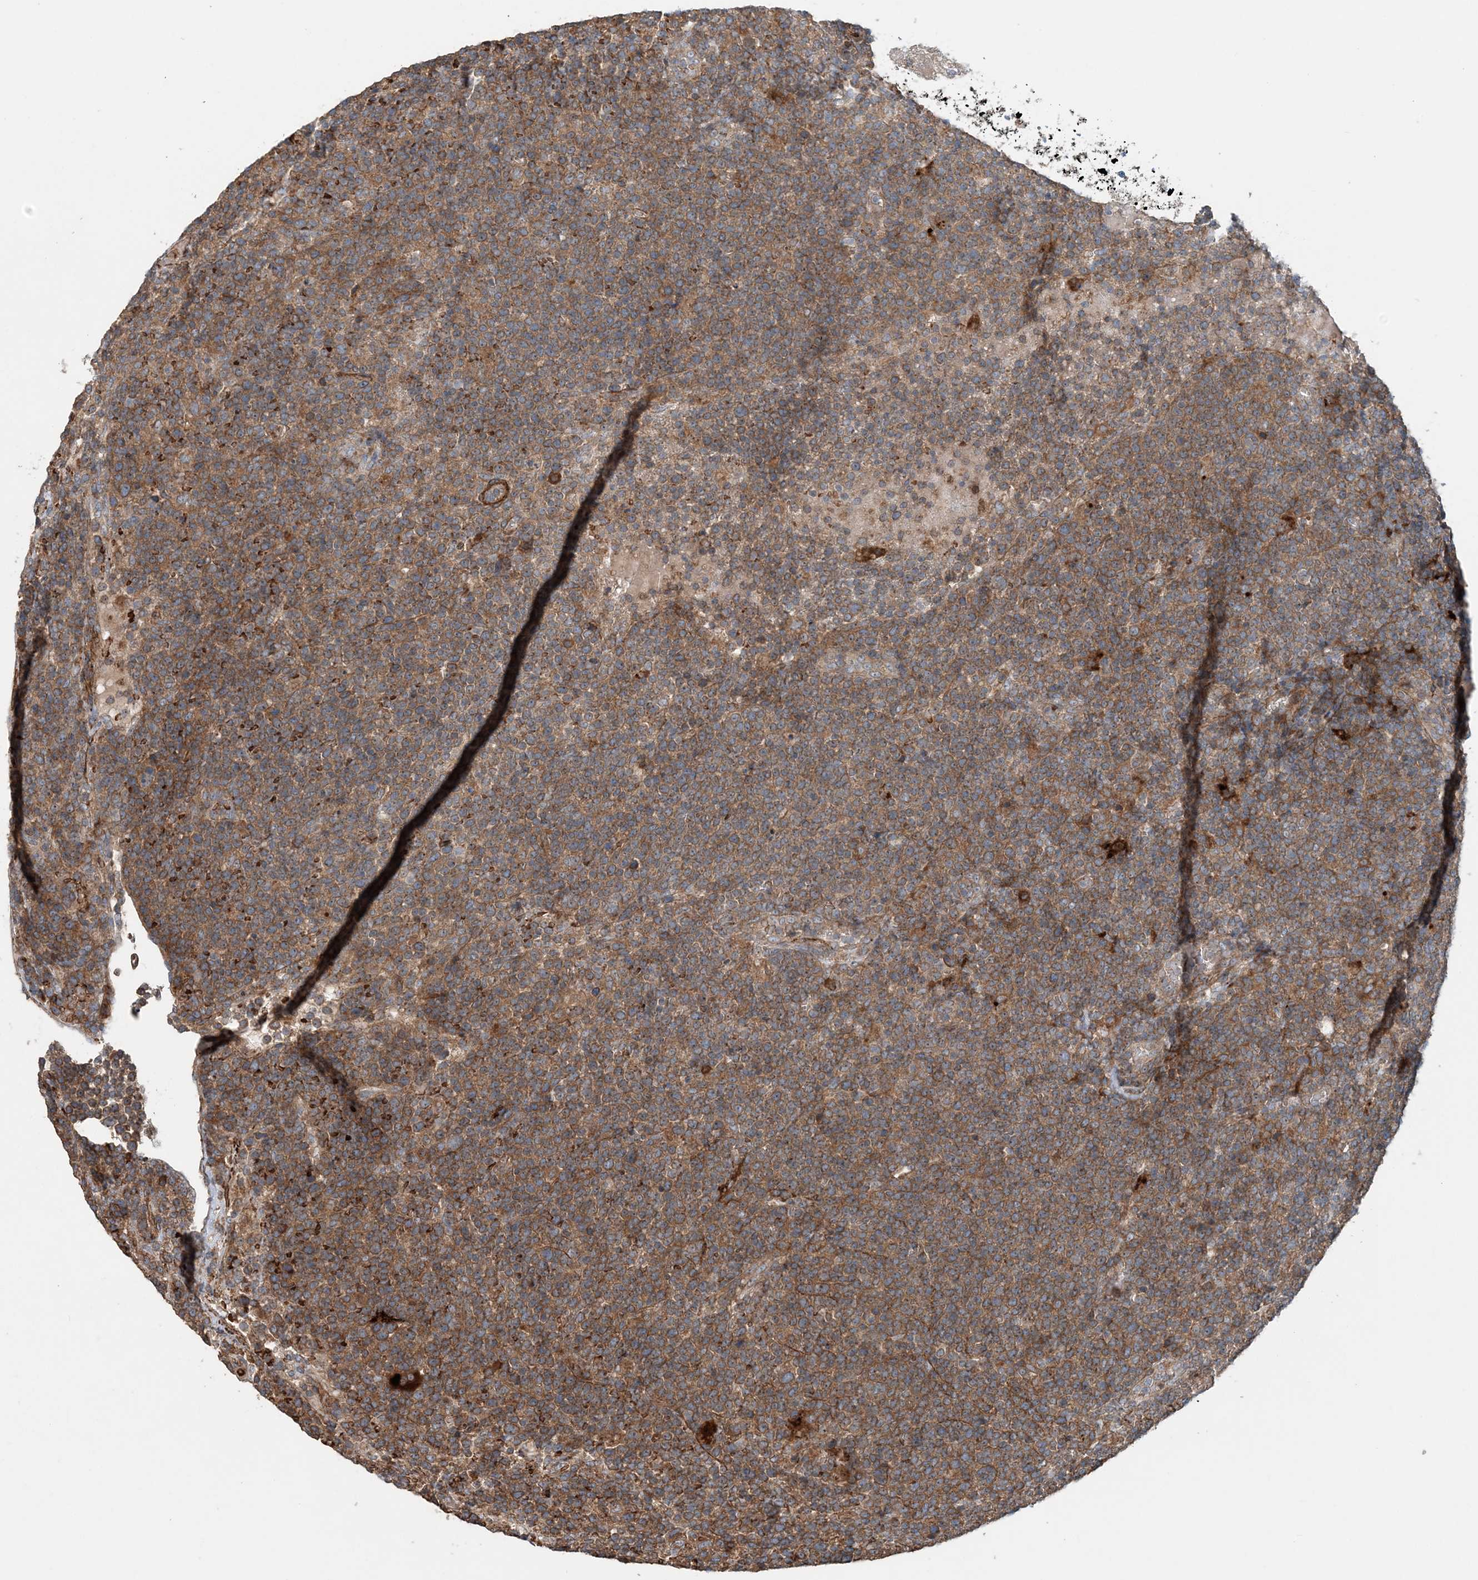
{"staining": {"intensity": "moderate", "quantity": ">75%", "location": "cytoplasmic/membranous"}, "tissue": "lymphoma", "cell_type": "Tumor cells", "image_type": "cancer", "snomed": [{"axis": "morphology", "description": "Malignant lymphoma, non-Hodgkin's type, High grade"}, {"axis": "topography", "description": "Lymph node"}], "caption": "Brown immunohistochemical staining in lymphoma reveals moderate cytoplasmic/membranous expression in approximately >75% of tumor cells.", "gene": "TTI1", "patient": {"sex": "male", "age": 61}}